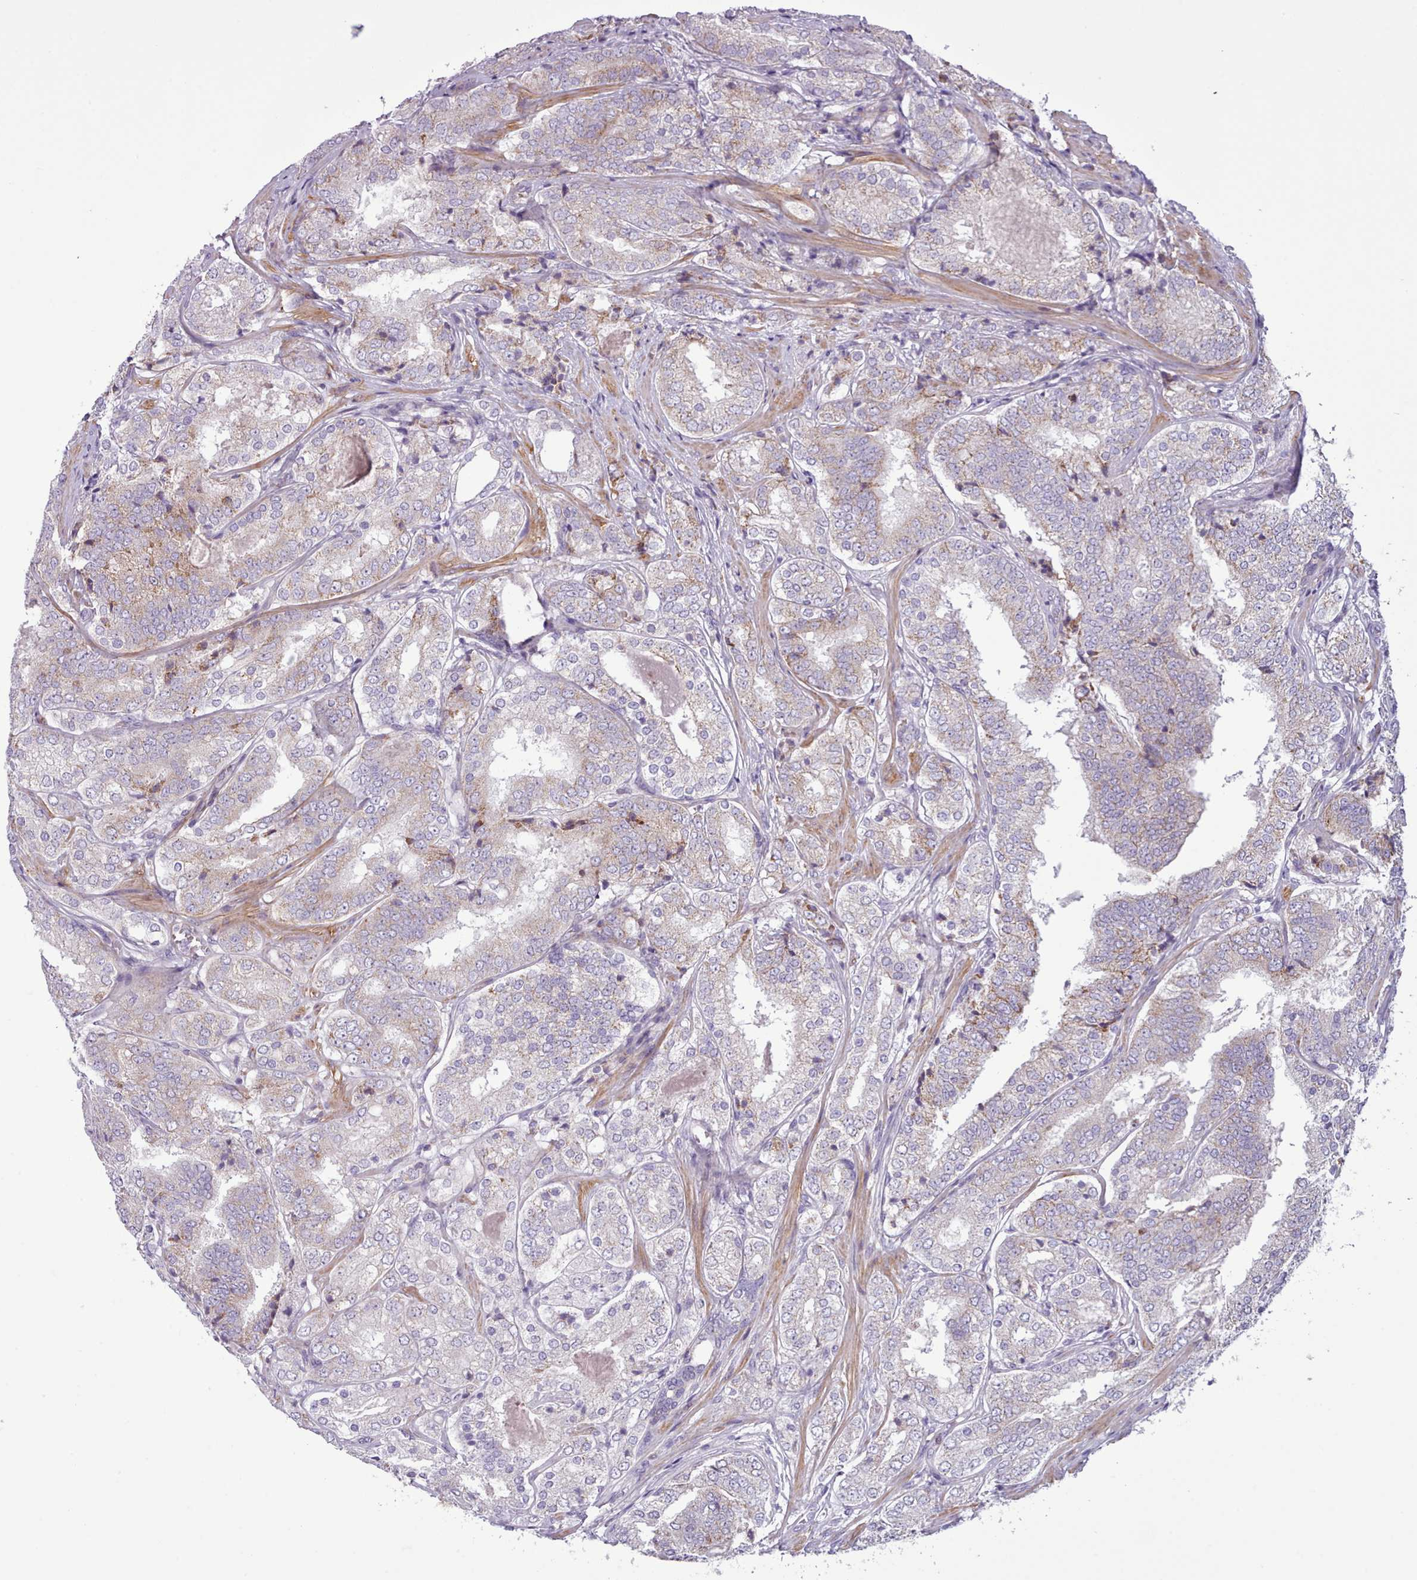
{"staining": {"intensity": "weak", "quantity": "<25%", "location": "cytoplasmic/membranous"}, "tissue": "prostate cancer", "cell_type": "Tumor cells", "image_type": "cancer", "snomed": [{"axis": "morphology", "description": "Adenocarcinoma, High grade"}, {"axis": "topography", "description": "Prostate"}], "caption": "A photomicrograph of human prostate adenocarcinoma (high-grade) is negative for staining in tumor cells.", "gene": "TENT4B", "patient": {"sex": "male", "age": 63}}